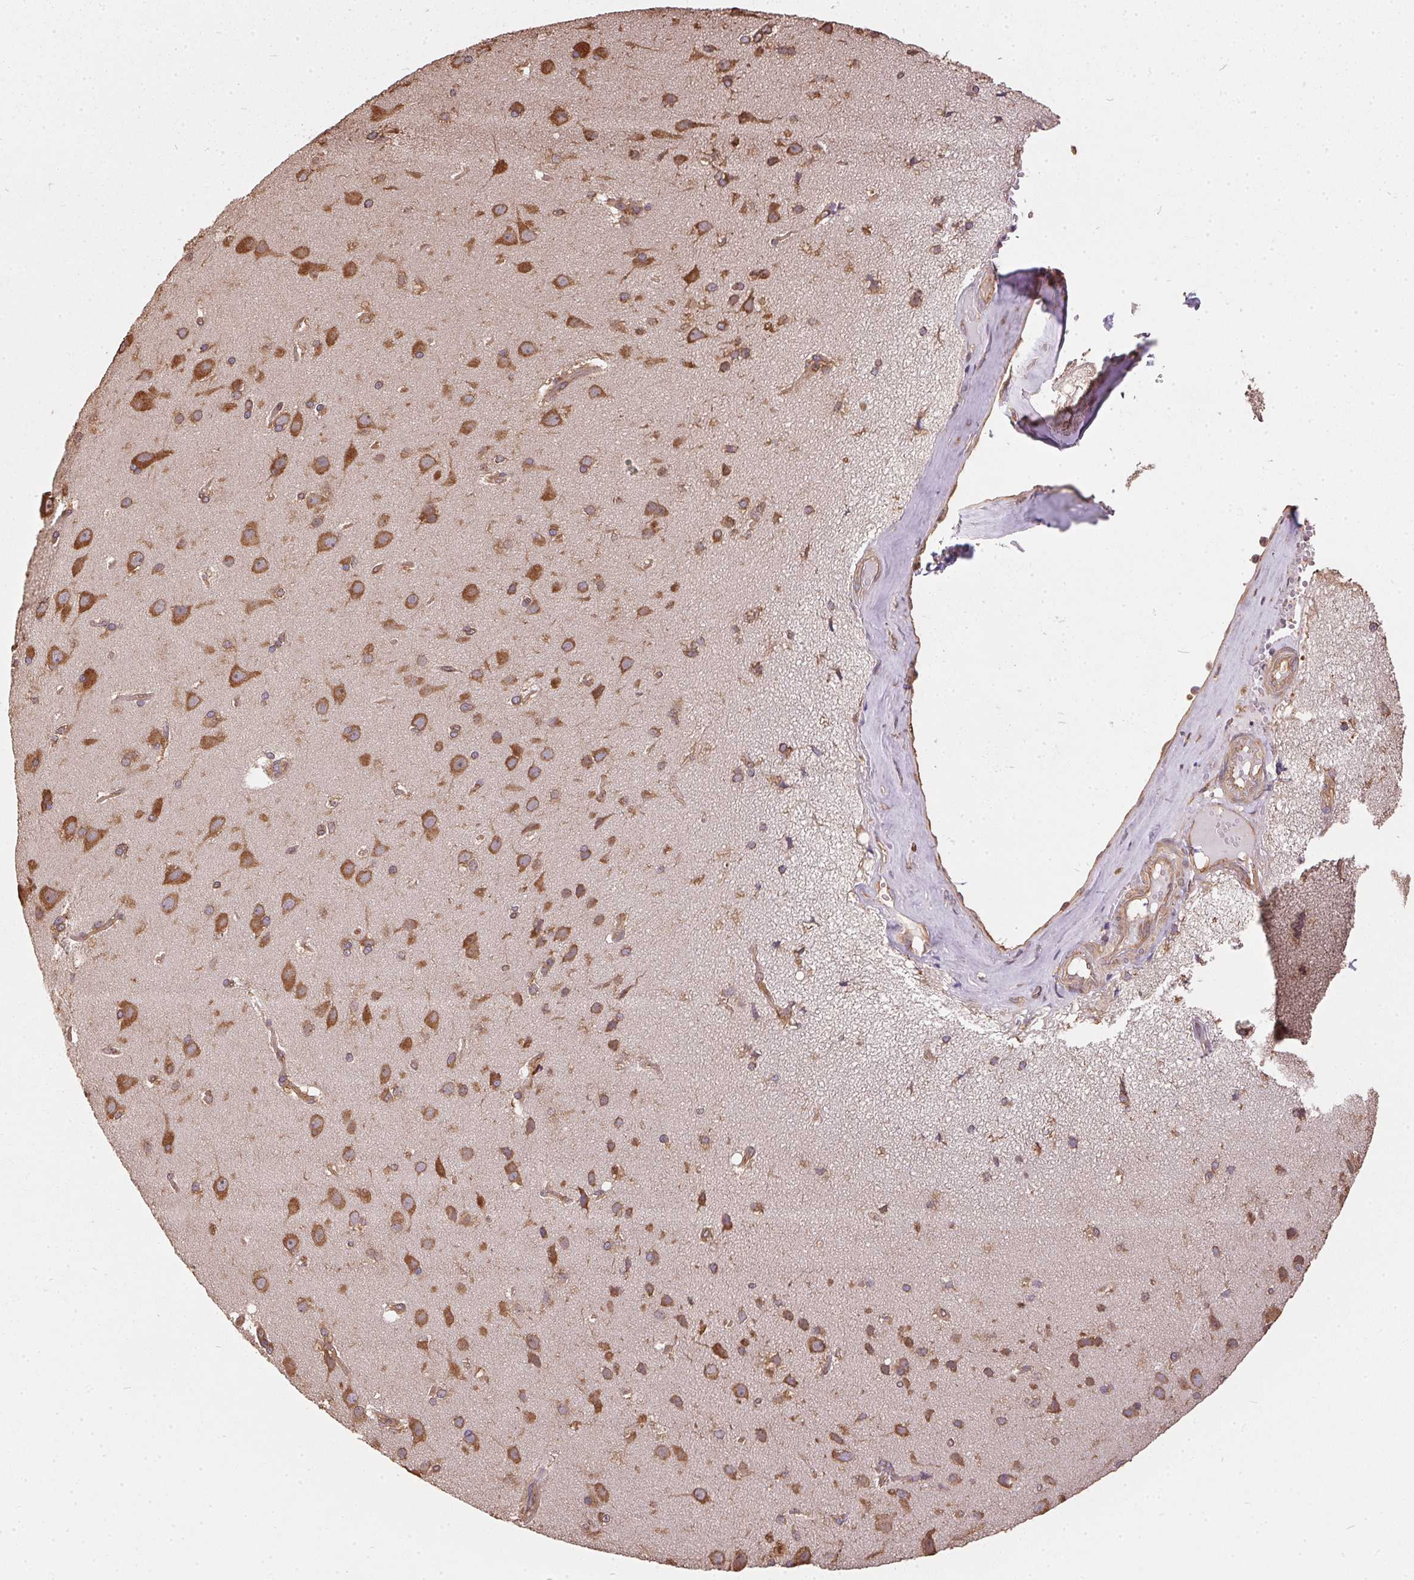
{"staining": {"intensity": "moderate", "quantity": ">75%", "location": "cytoplasmic/membranous"}, "tissue": "cerebral cortex", "cell_type": "Endothelial cells", "image_type": "normal", "snomed": [{"axis": "morphology", "description": "Normal tissue, NOS"}, {"axis": "morphology", "description": "Glioma, malignant, High grade"}, {"axis": "topography", "description": "Cerebral cortex"}], "caption": "This micrograph displays immunohistochemistry staining of benign human cerebral cortex, with medium moderate cytoplasmic/membranous positivity in about >75% of endothelial cells.", "gene": "EIF2S1", "patient": {"sex": "male", "age": 71}}